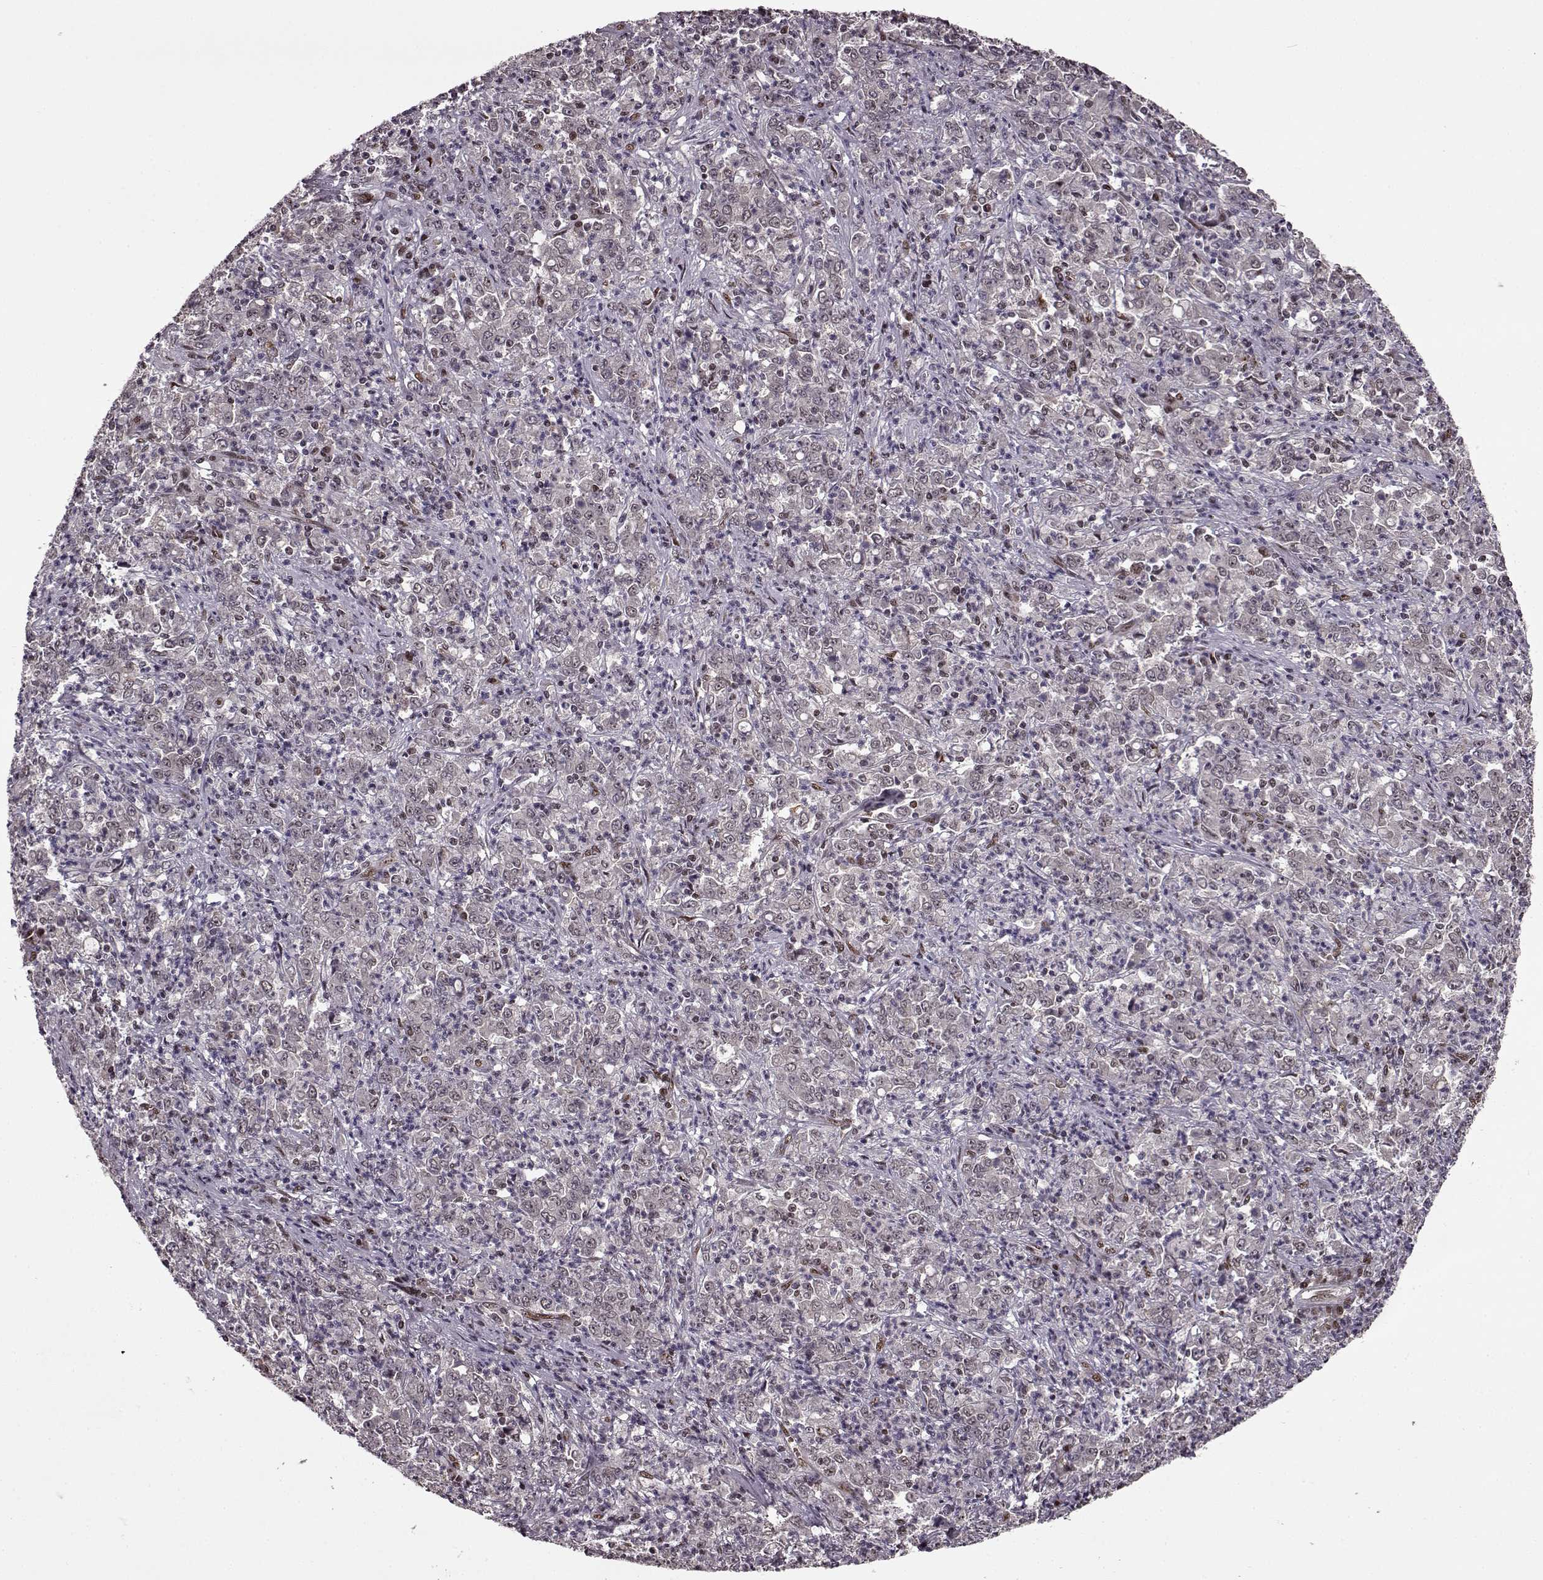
{"staining": {"intensity": "weak", "quantity": "<25%", "location": "nuclear"}, "tissue": "stomach cancer", "cell_type": "Tumor cells", "image_type": "cancer", "snomed": [{"axis": "morphology", "description": "Adenocarcinoma, NOS"}, {"axis": "topography", "description": "Stomach, lower"}], "caption": "Histopathology image shows no protein staining in tumor cells of stomach adenocarcinoma tissue.", "gene": "FTO", "patient": {"sex": "female", "age": 71}}